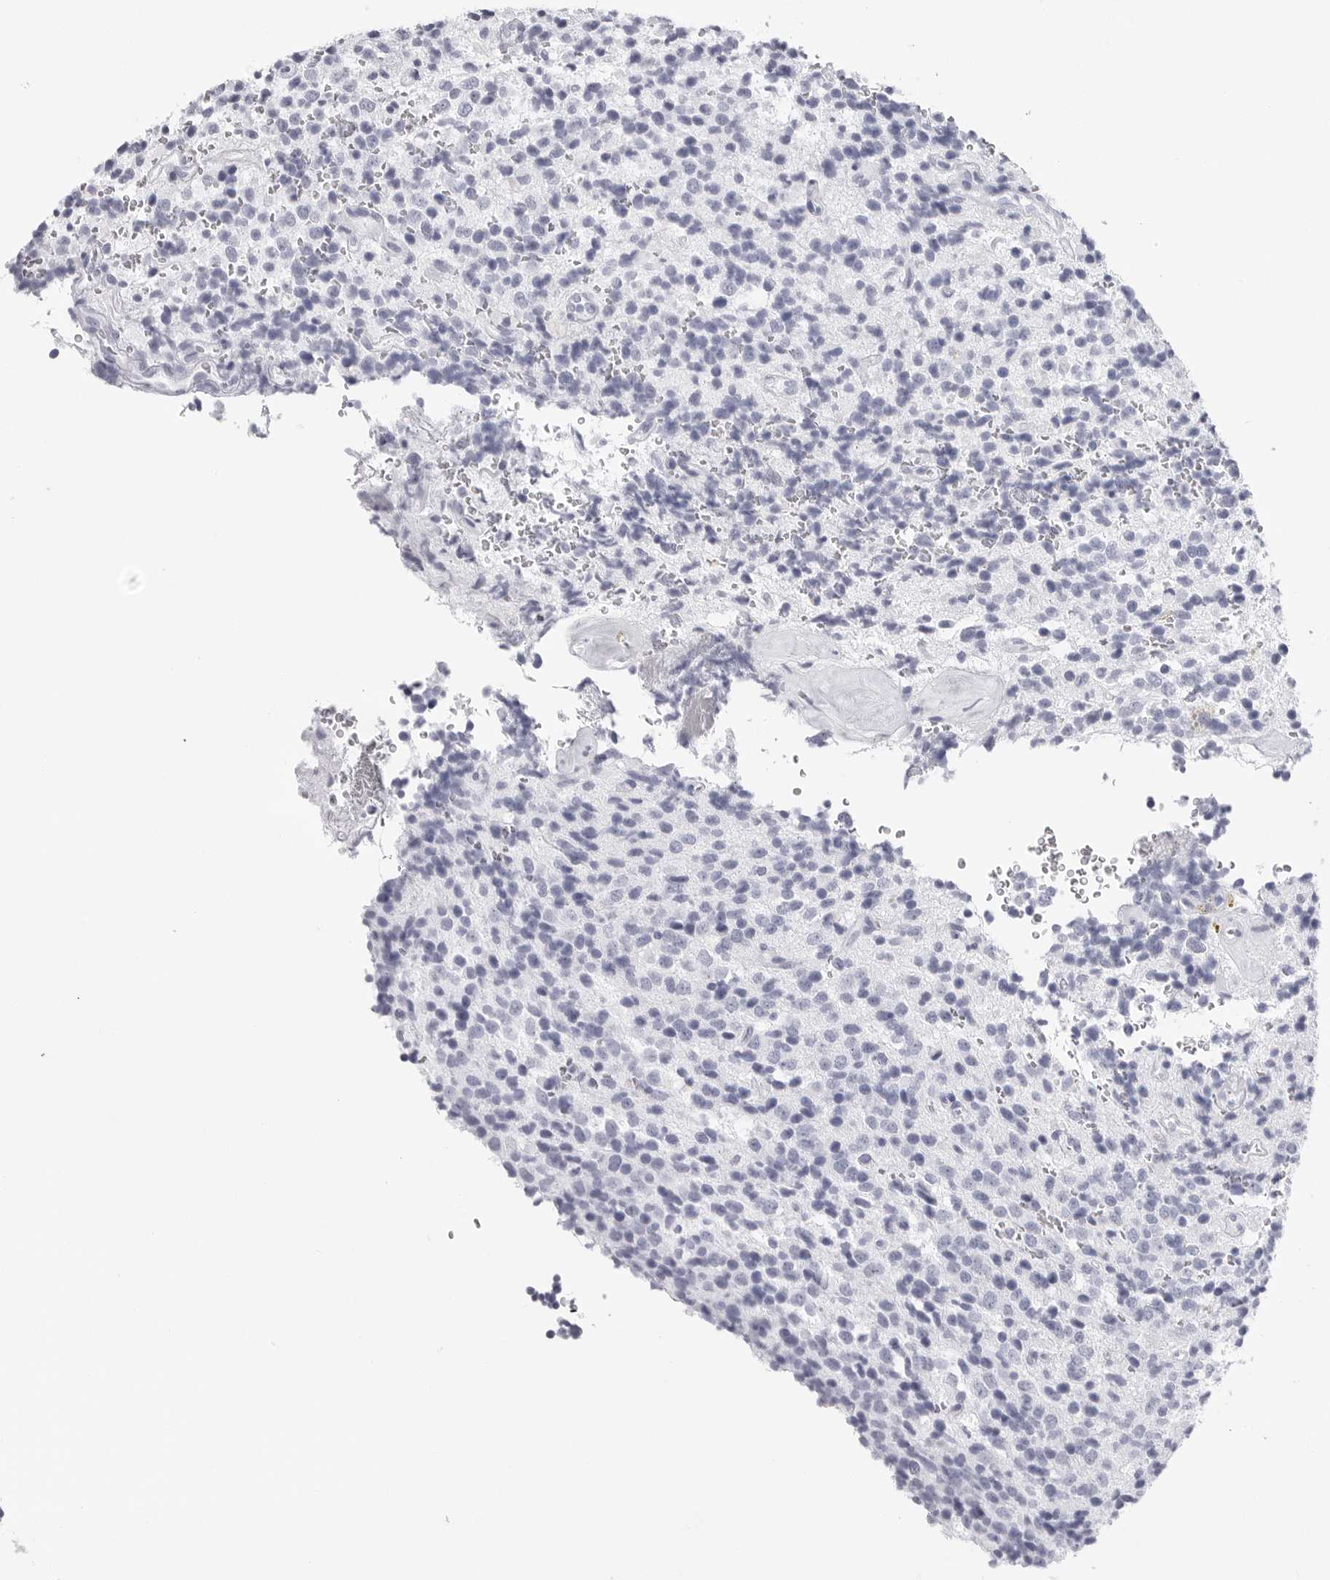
{"staining": {"intensity": "negative", "quantity": "none", "location": "none"}, "tissue": "glioma", "cell_type": "Tumor cells", "image_type": "cancer", "snomed": [{"axis": "morphology", "description": "Glioma, malignant, High grade"}, {"axis": "topography", "description": "pancreas cauda"}], "caption": "An IHC image of glioma is shown. There is no staining in tumor cells of glioma.", "gene": "CST2", "patient": {"sex": "male", "age": 60}}